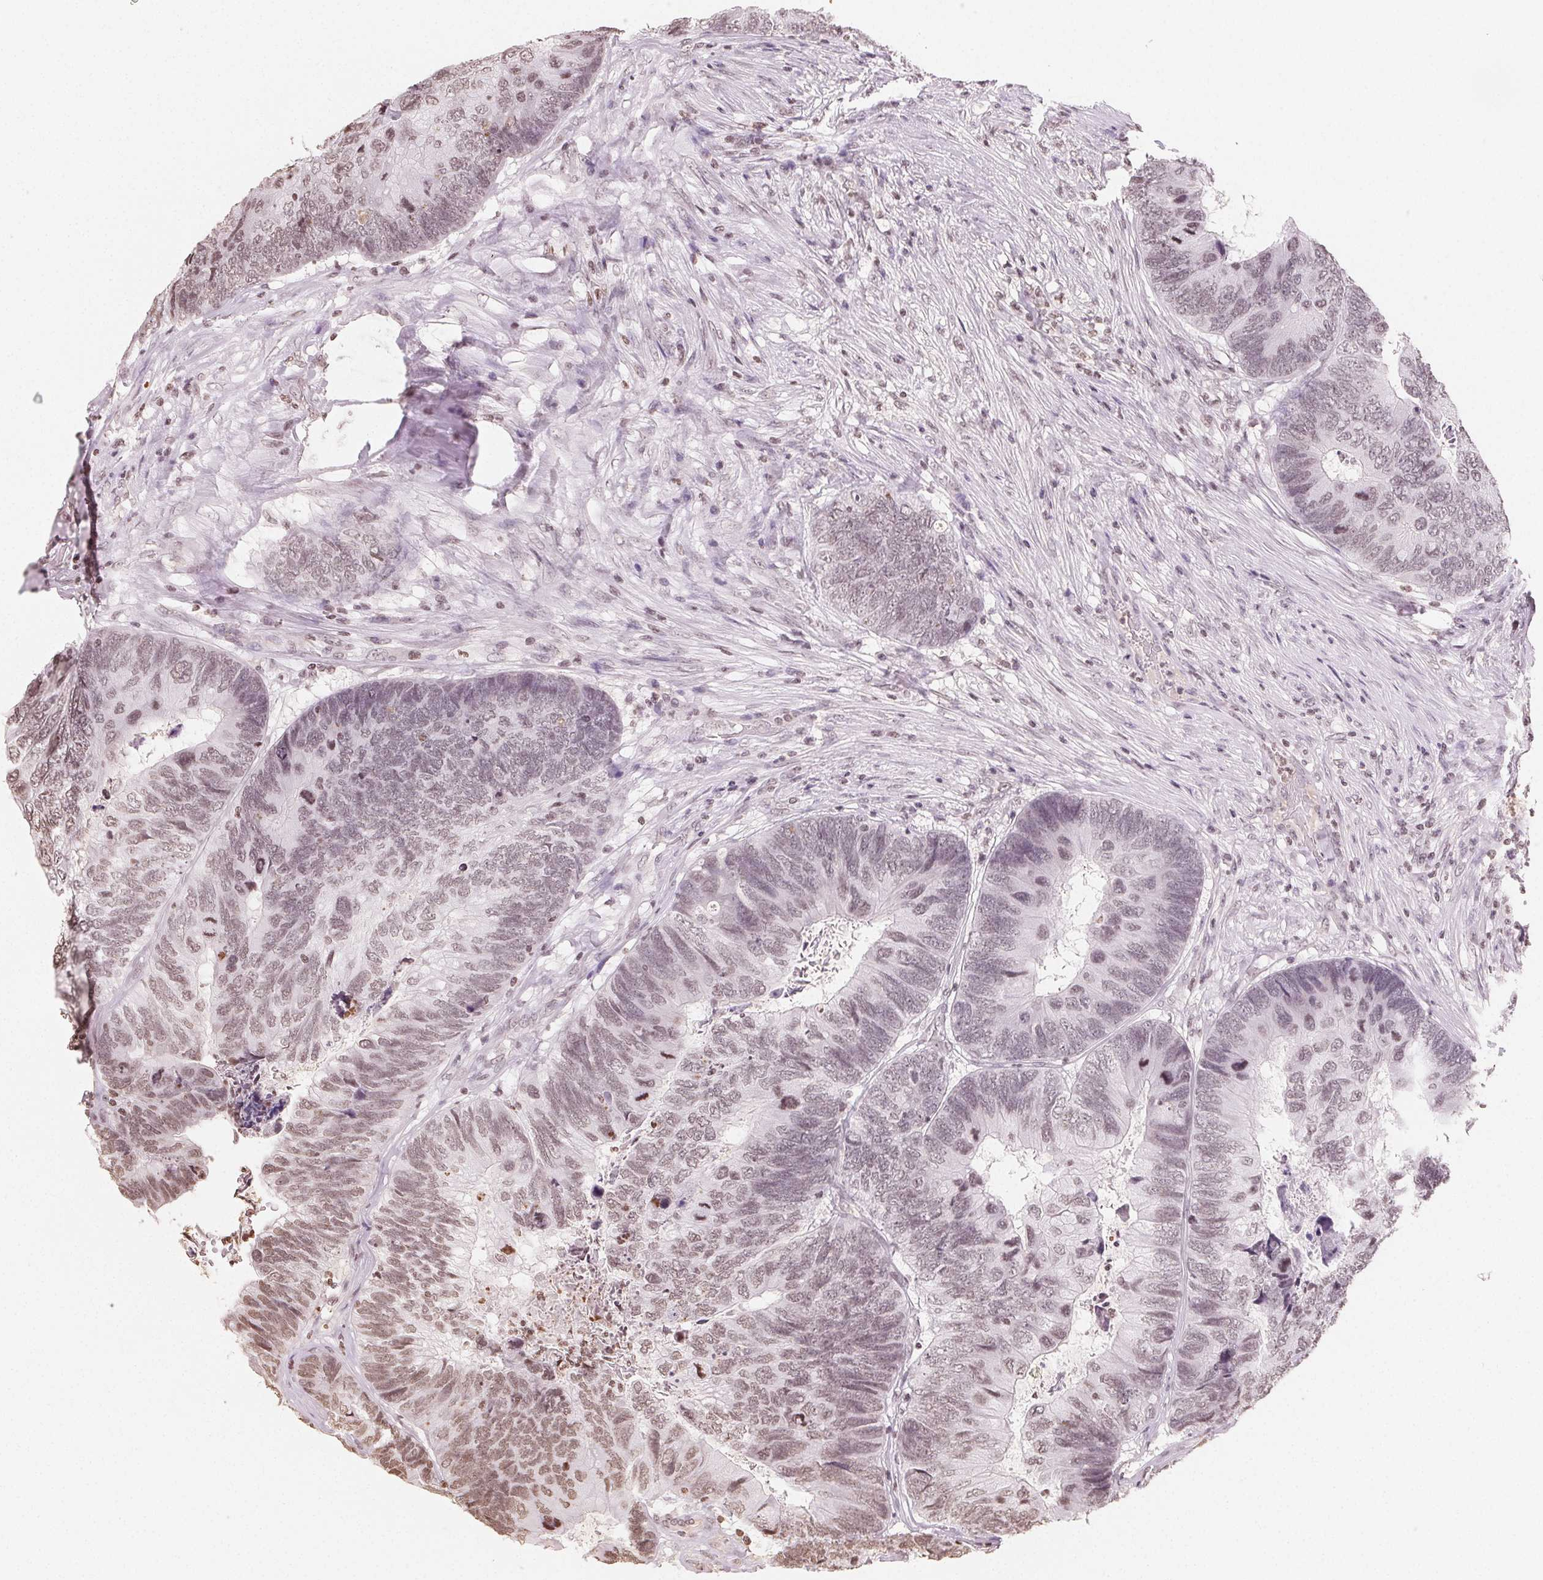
{"staining": {"intensity": "weak", "quantity": "25%-75%", "location": "nuclear"}, "tissue": "colorectal cancer", "cell_type": "Tumor cells", "image_type": "cancer", "snomed": [{"axis": "morphology", "description": "Adenocarcinoma, NOS"}, {"axis": "topography", "description": "Colon"}], "caption": "A high-resolution image shows immunohistochemistry (IHC) staining of colorectal adenocarcinoma, which demonstrates weak nuclear staining in about 25%-75% of tumor cells.", "gene": "TBP", "patient": {"sex": "female", "age": 67}}